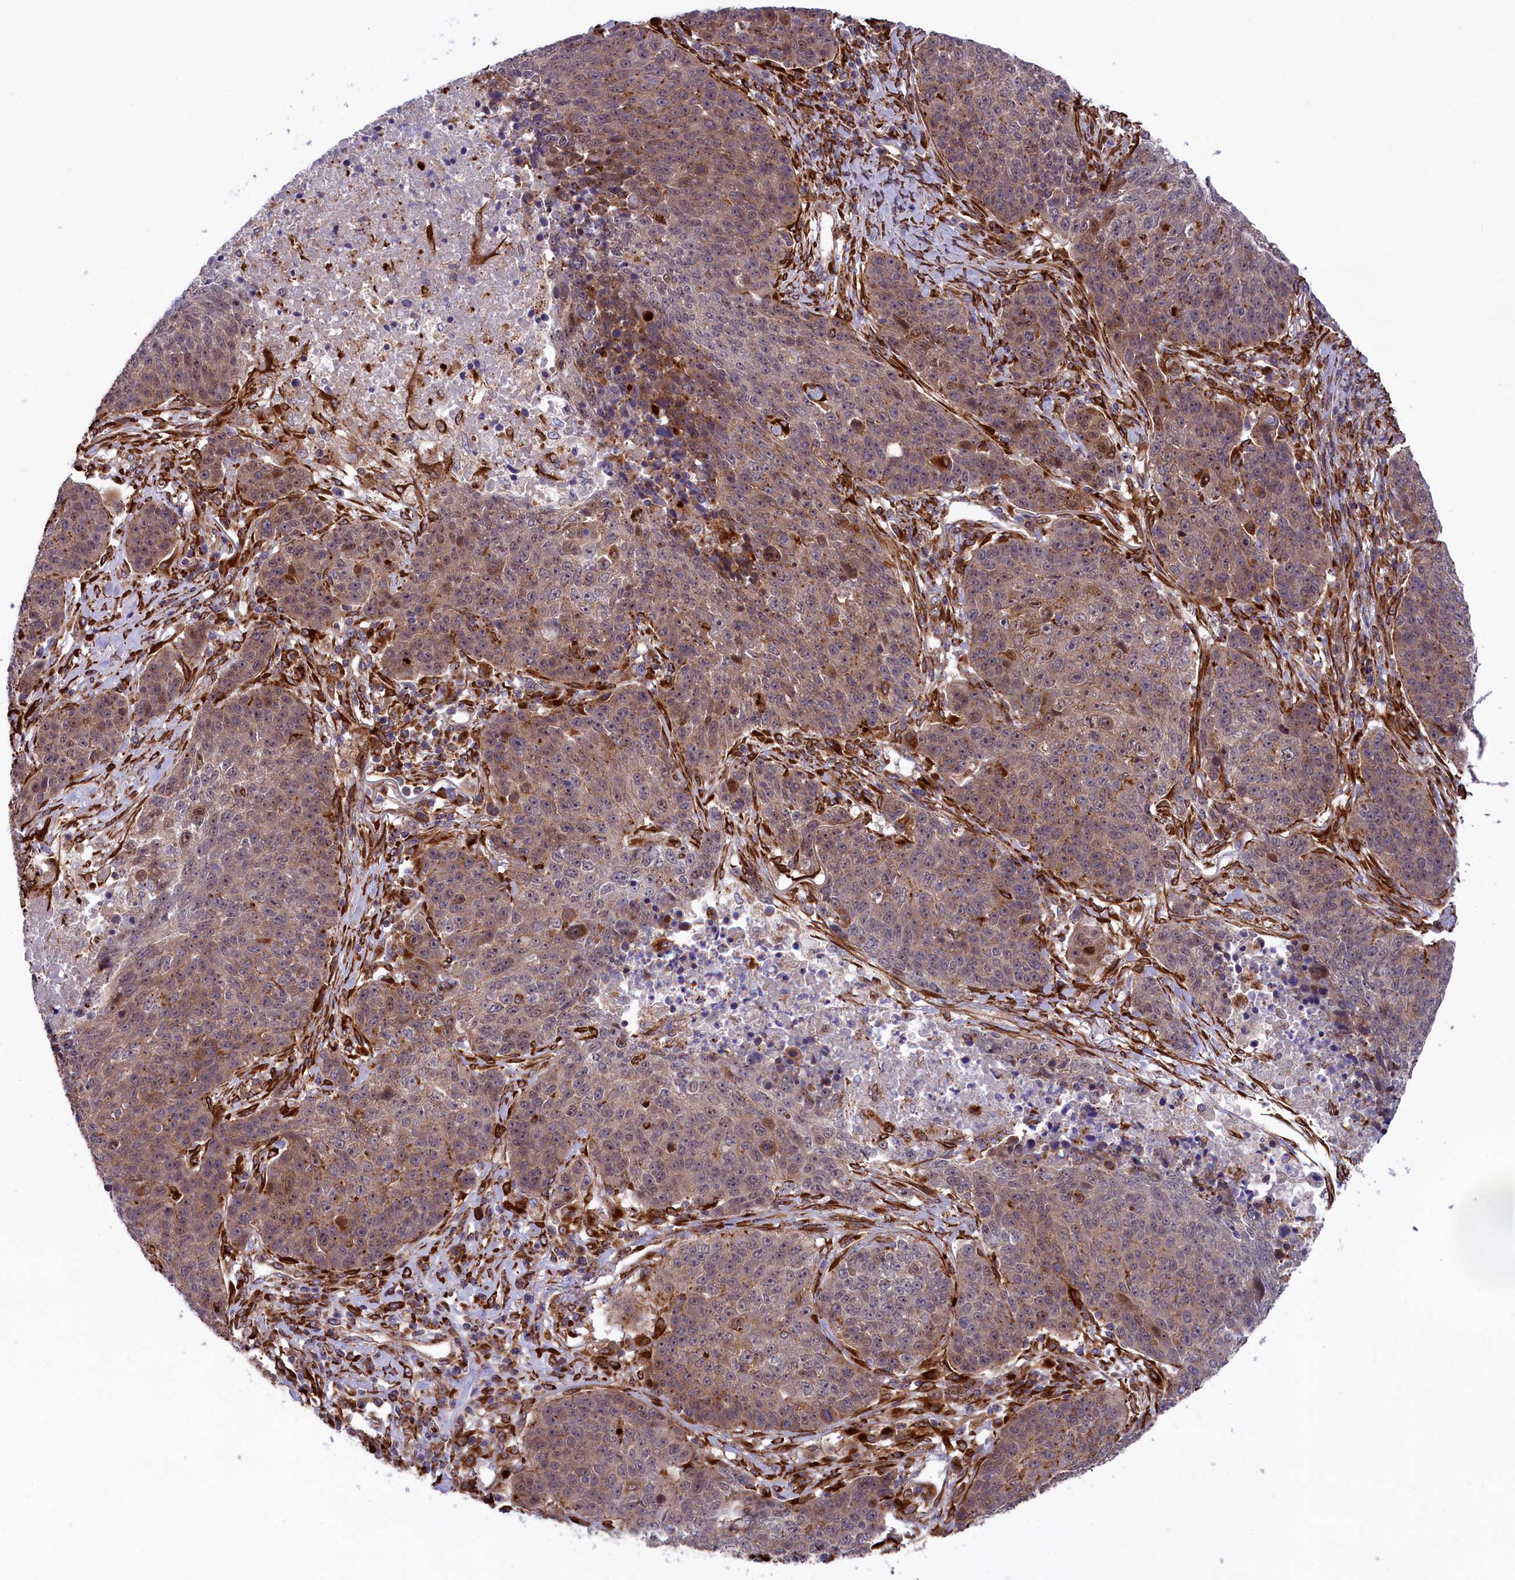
{"staining": {"intensity": "weak", "quantity": "25%-75%", "location": "cytoplasmic/membranous"}, "tissue": "lung cancer", "cell_type": "Tumor cells", "image_type": "cancer", "snomed": [{"axis": "morphology", "description": "Normal tissue, NOS"}, {"axis": "morphology", "description": "Squamous cell carcinoma, NOS"}, {"axis": "topography", "description": "Lymph node"}, {"axis": "topography", "description": "Lung"}], "caption": "A brown stain labels weak cytoplasmic/membranous staining of a protein in human squamous cell carcinoma (lung) tumor cells. (brown staining indicates protein expression, while blue staining denotes nuclei).", "gene": "MAN2B1", "patient": {"sex": "male", "age": 66}}